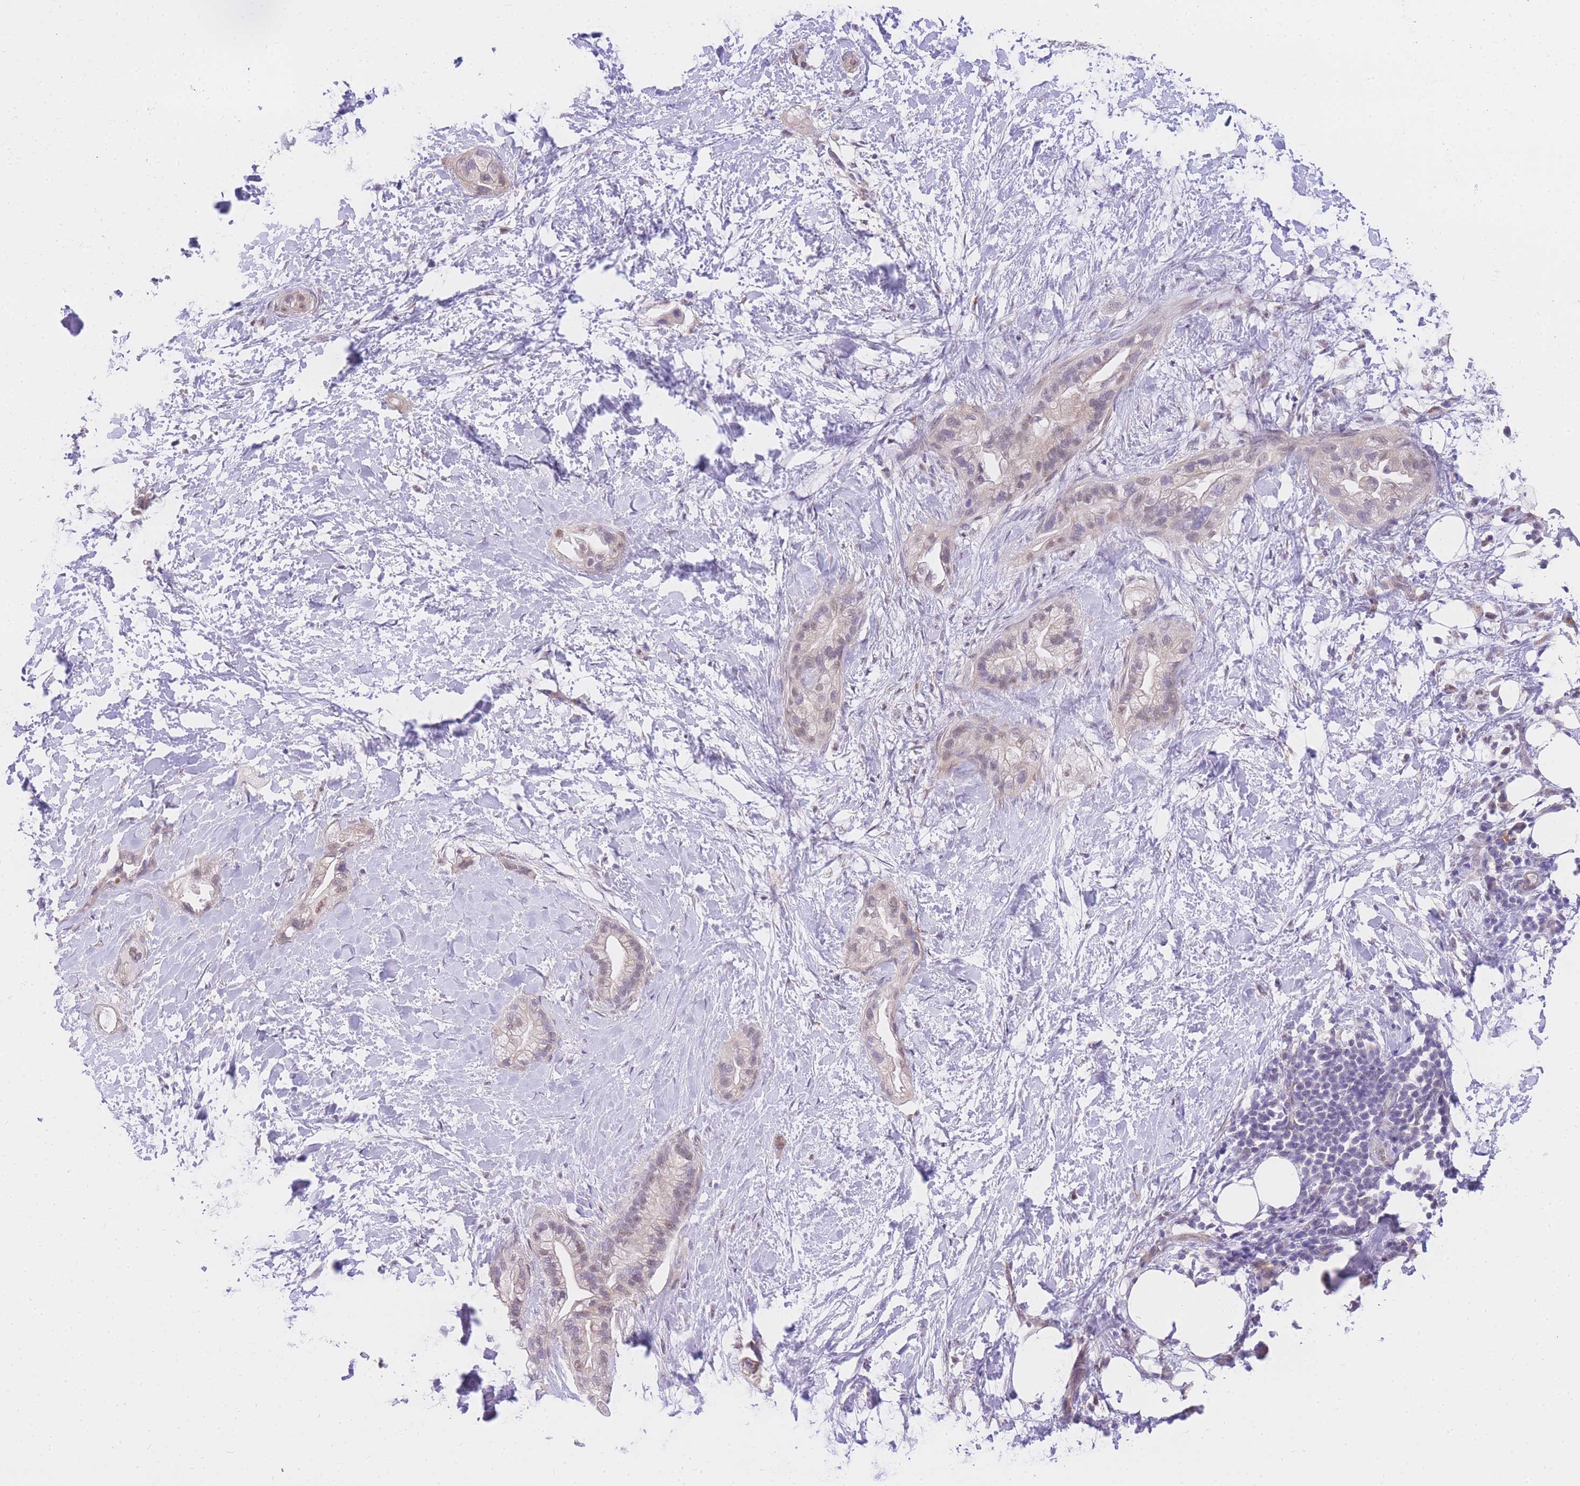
{"staining": {"intensity": "weak", "quantity": "<25%", "location": "nuclear"}, "tissue": "pancreatic cancer", "cell_type": "Tumor cells", "image_type": "cancer", "snomed": [{"axis": "morphology", "description": "Adenocarcinoma, NOS"}, {"axis": "topography", "description": "Pancreas"}], "caption": "Histopathology image shows no significant protein expression in tumor cells of pancreatic cancer.", "gene": "S100PBP", "patient": {"sex": "male", "age": 44}}